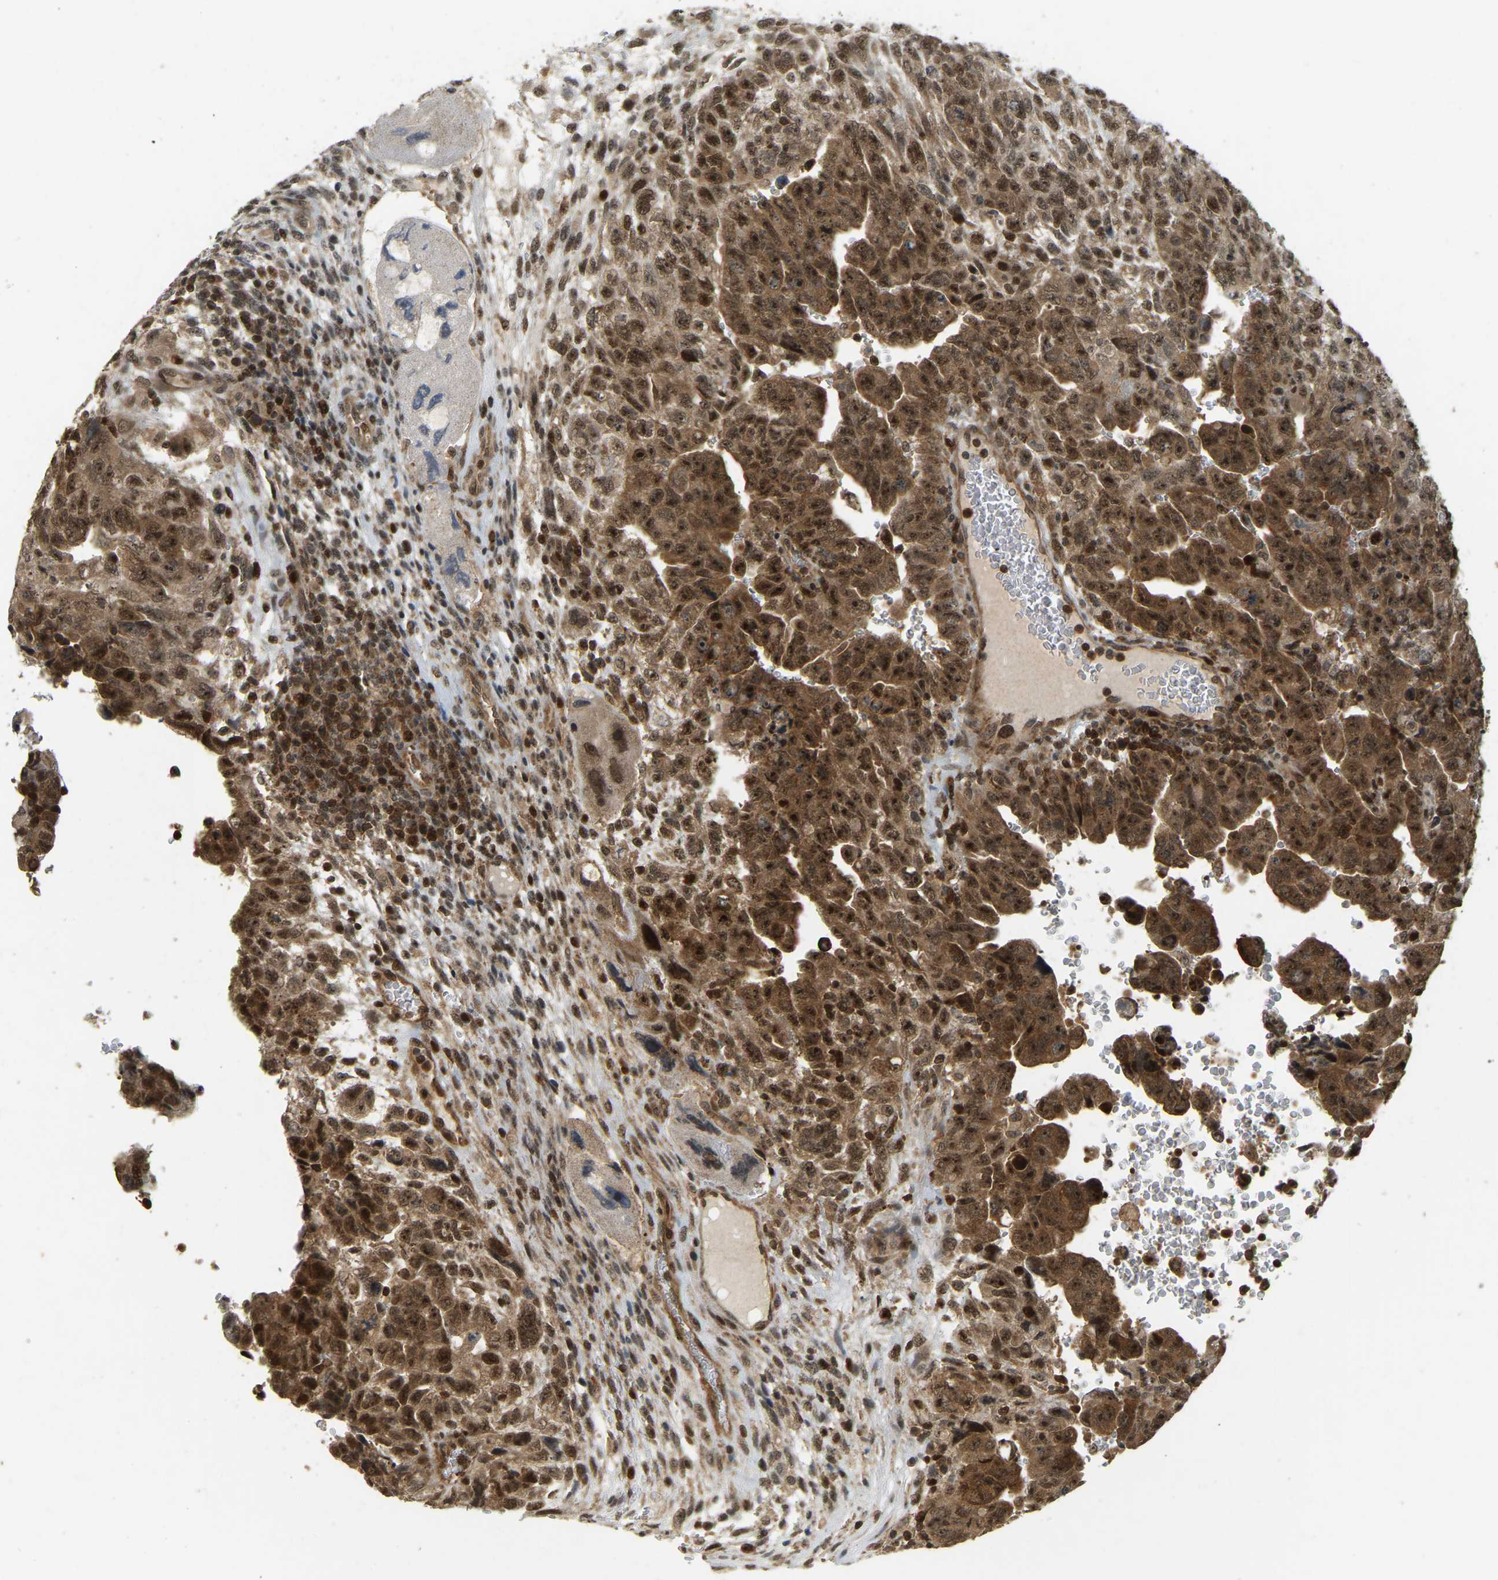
{"staining": {"intensity": "strong", "quantity": ">75%", "location": "cytoplasmic/membranous,nuclear"}, "tissue": "testis cancer", "cell_type": "Tumor cells", "image_type": "cancer", "snomed": [{"axis": "morphology", "description": "Carcinoma, Embryonal, NOS"}, {"axis": "topography", "description": "Testis"}], "caption": "Immunohistochemical staining of testis cancer (embryonal carcinoma) shows strong cytoplasmic/membranous and nuclear protein positivity in about >75% of tumor cells.", "gene": "BRF2", "patient": {"sex": "male", "age": 28}}